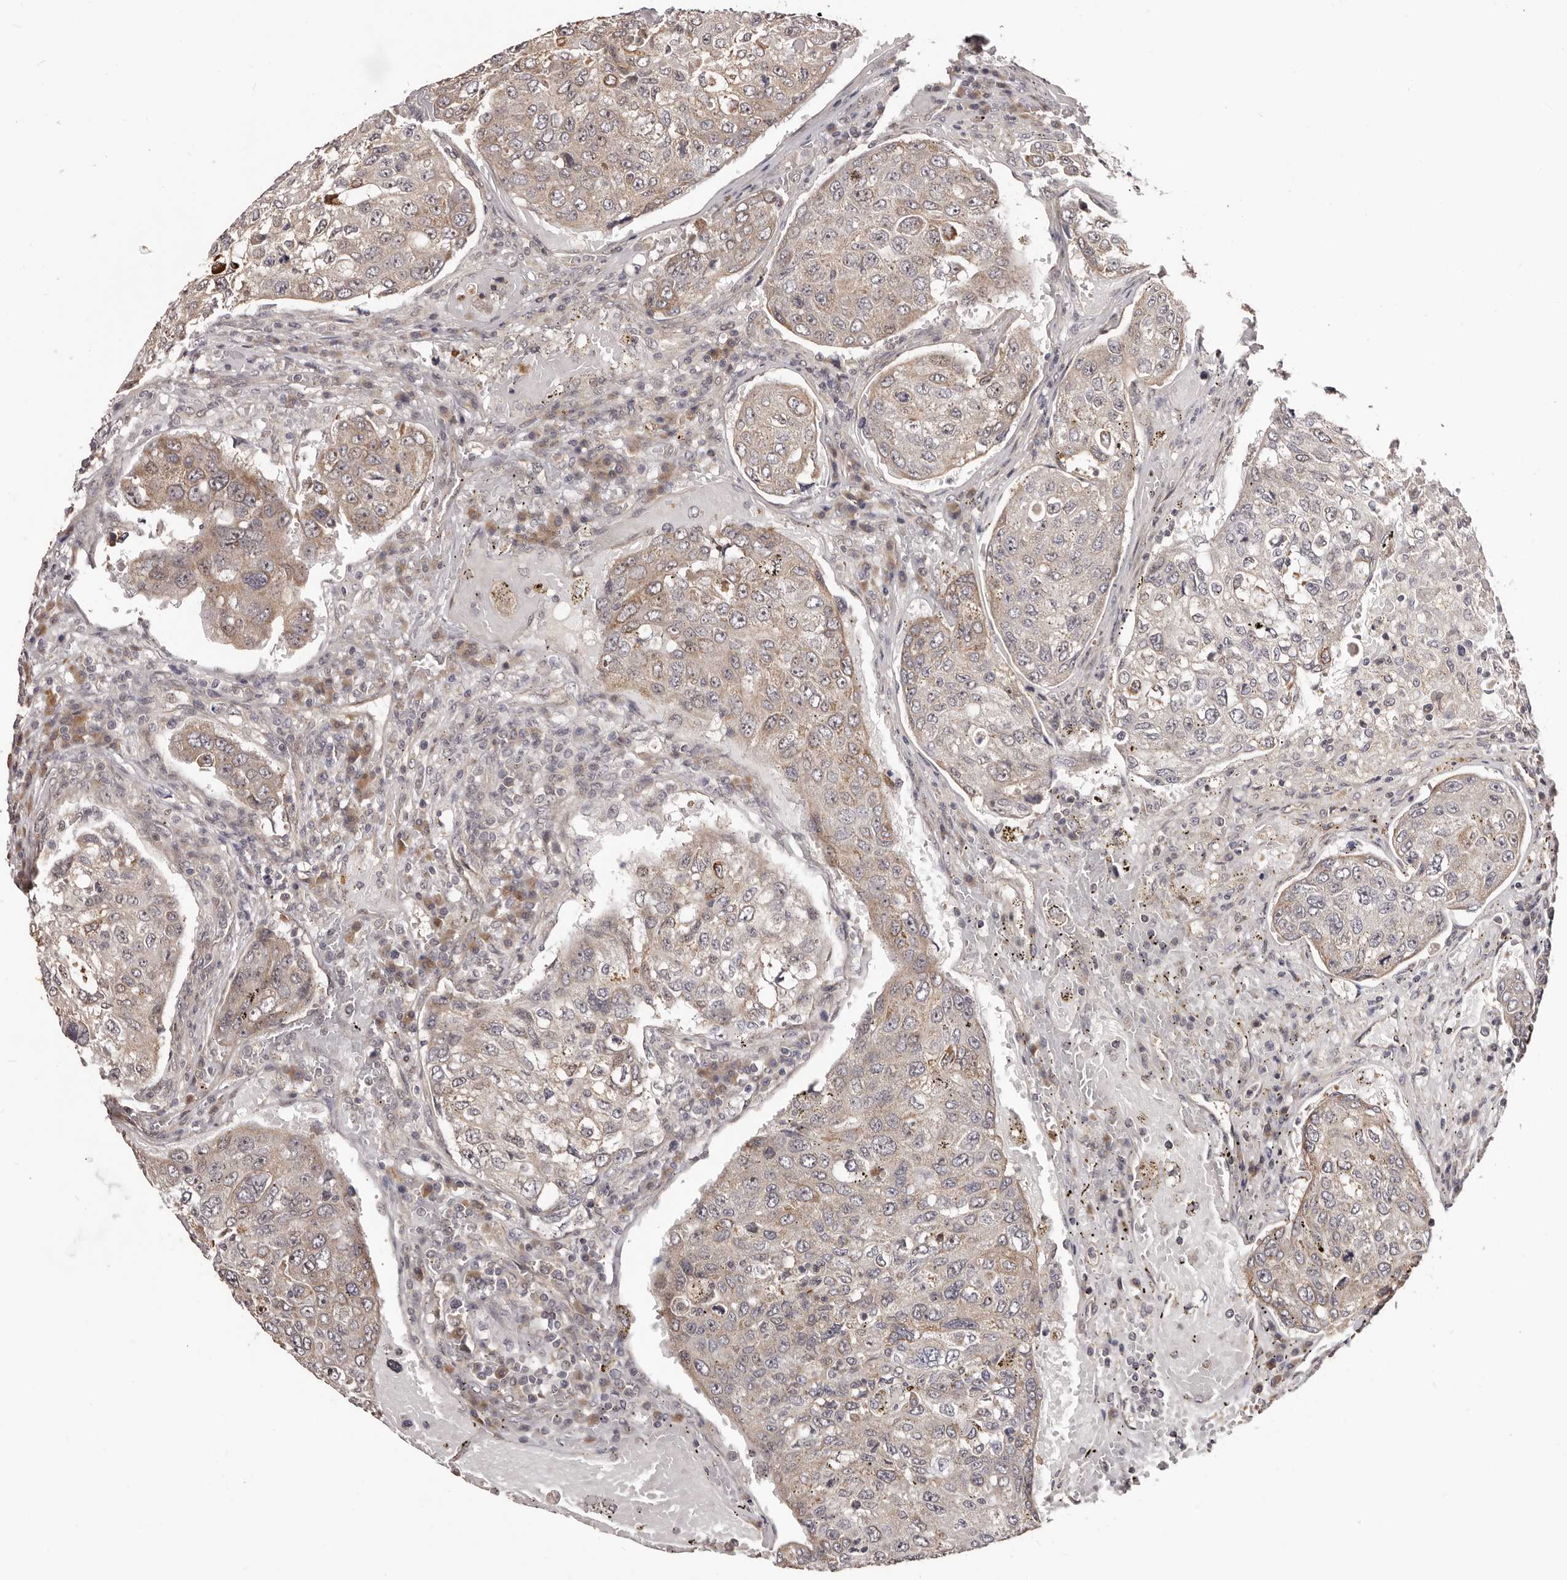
{"staining": {"intensity": "weak", "quantity": "<25%", "location": "cytoplasmic/membranous"}, "tissue": "urothelial cancer", "cell_type": "Tumor cells", "image_type": "cancer", "snomed": [{"axis": "morphology", "description": "Urothelial carcinoma, High grade"}, {"axis": "topography", "description": "Lymph node"}, {"axis": "topography", "description": "Urinary bladder"}], "caption": "This is an immunohistochemistry micrograph of high-grade urothelial carcinoma. There is no expression in tumor cells.", "gene": "NOL12", "patient": {"sex": "male", "age": 51}}